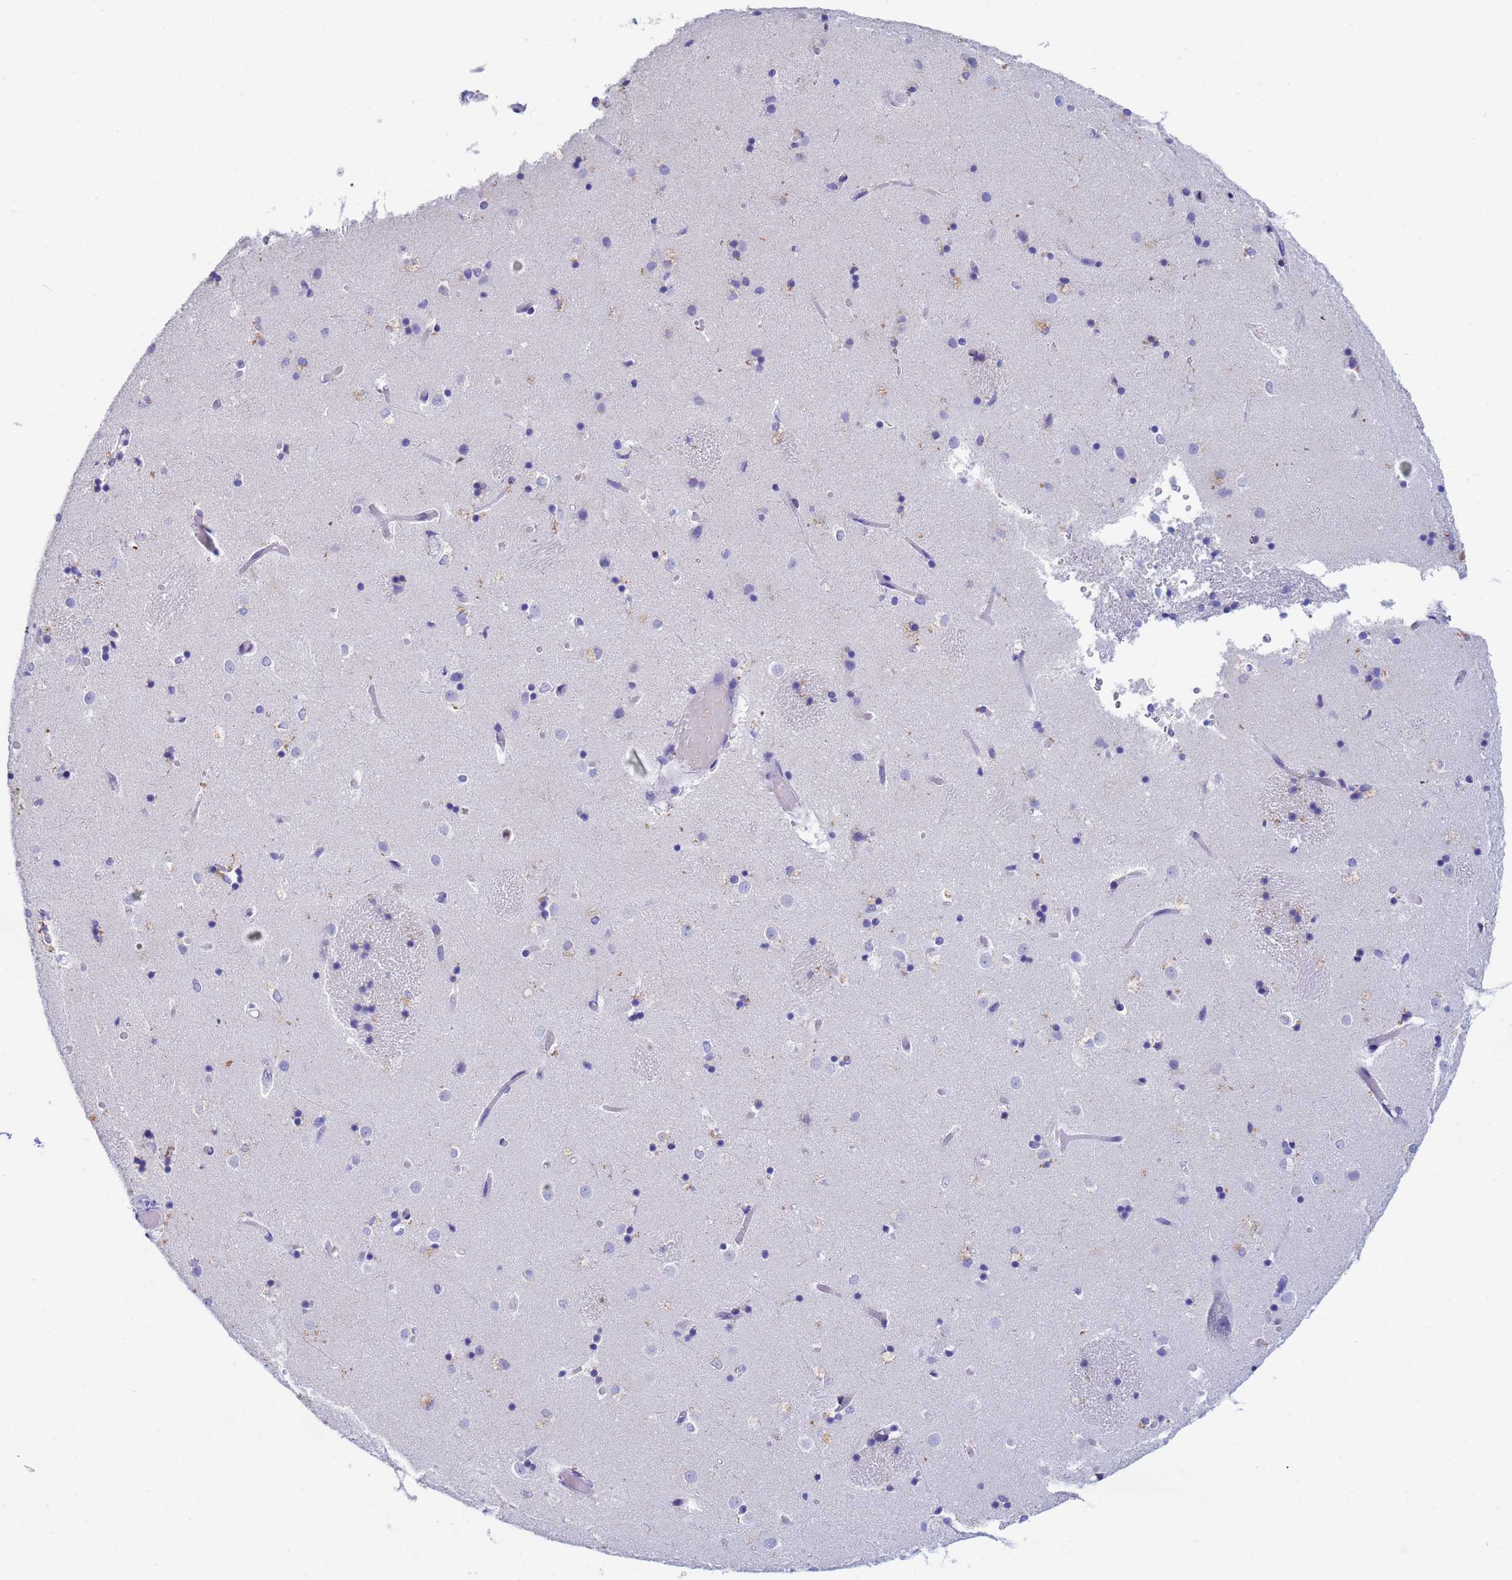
{"staining": {"intensity": "negative", "quantity": "none", "location": "none"}, "tissue": "caudate", "cell_type": "Glial cells", "image_type": "normal", "snomed": [{"axis": "morphology", "description": "Normal tissue, NOS"}, {"axis": "topography", "description": "Lateral ventricle wall"}], "caption": "Immunohistochemistry (IHC) of benign caudate reveals no expression in glial cells.", "gene": "CSTB", "patient": {"sex": "female", "age": 52}}